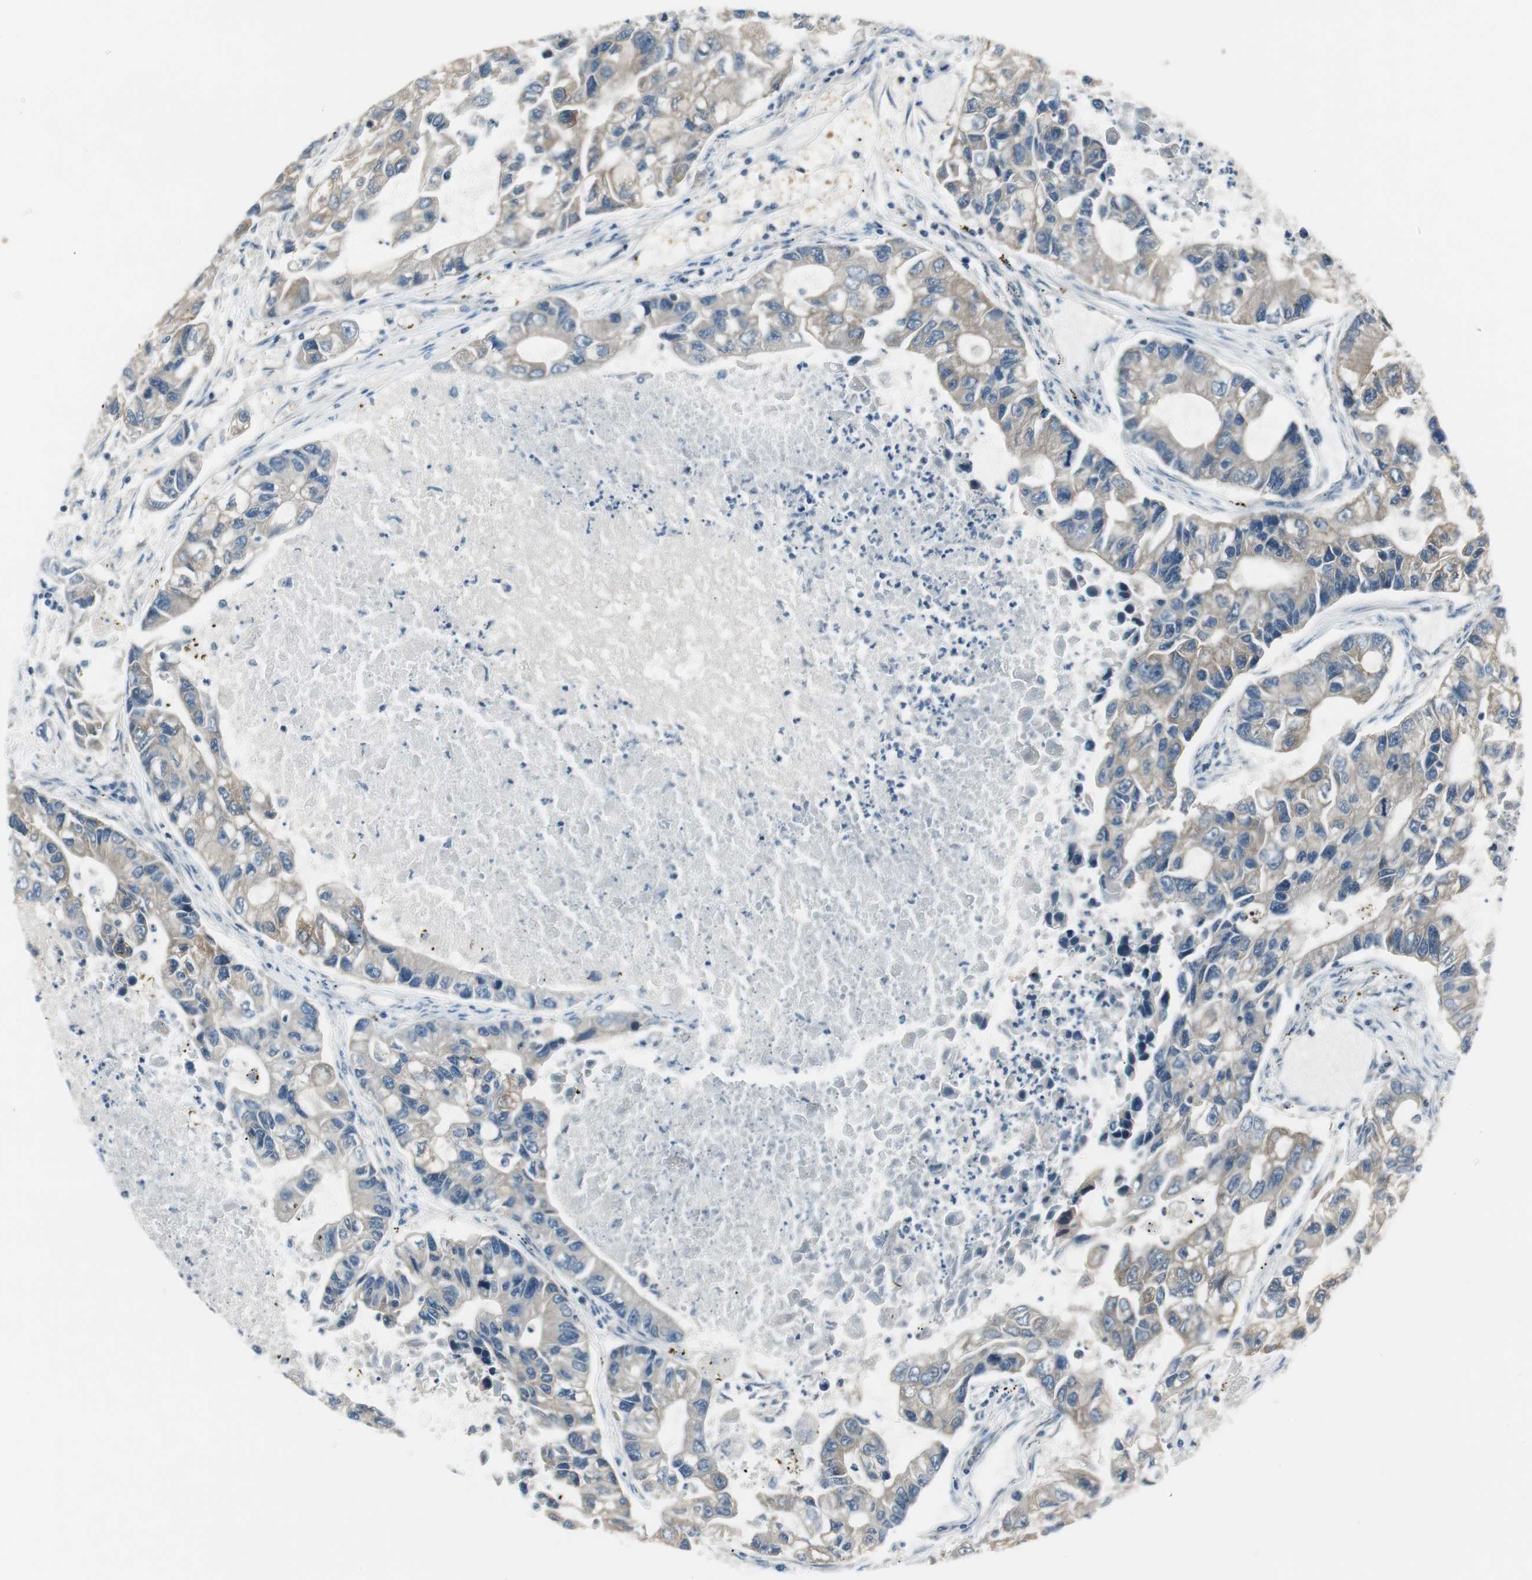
{"staining": {"intensity": "weak", "quantity": "25%-75%", "location": "cytoplasmic/membranous"}, "tissue": "lung cancer", "cell_type": "Tumor cells", "image_type": "cancer", "snomed": [{"axis": "morphology", "description": "Adenocarcinoma, NOS"}, {"axis": "topography", "description": "Lung"}], "caption": "Immunohistochemistry (IHC) of human lung cancer (adenocarcinoma) reveals low levels of weak cytoplasmic/membranous staining in approximately 25%-75% of tumor cells.", "gene": "PRKAA1", "patient": {"sex": "female", "age": 51}}